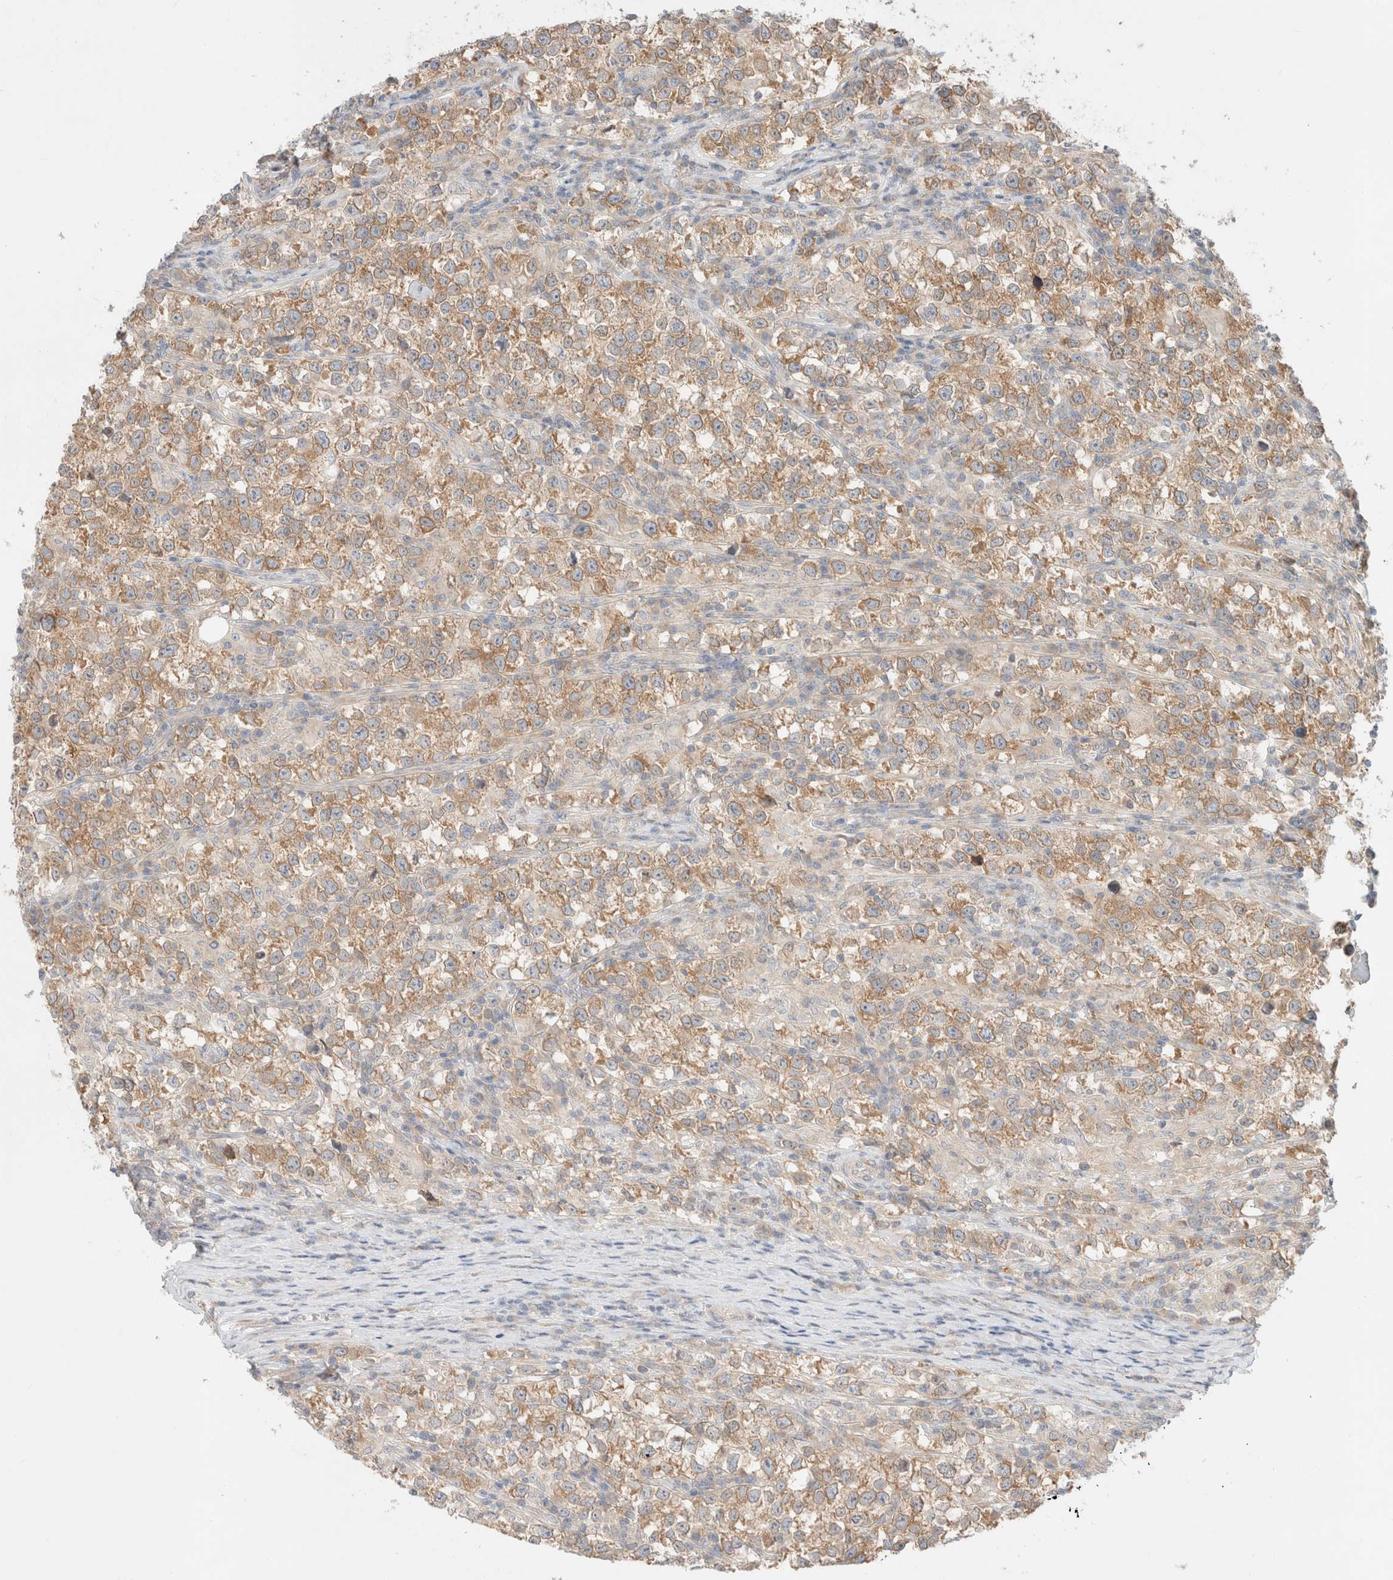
{"staining": {"intensity": "moderate", "quantity": ">75%", "location": "cytoplasmic/membranous"}, "tissue": "testis cancer", "cell_type": "Tumor cells", "image_type": "cancer", "snomed": [{"axis": "morphology", "description": "Normal tissue, NOS"}, {"axis": "morphology", "description": "Seminoma, NOS"}, {"axis": "topography", "description": "Testis"}], "caption": "A micrograph of testis cancer (seminoma) stained for a protein demonstrates moderate cytoplasmic/membranous brown staining in tumor cells. Using DAB (3,3'-diaminobenzidine) (brown) and hematoxylin (blue) stains, captured at high magnification using brightfield microscopy.", "gene": "MARK3", "patient": {"sex": "male", "age": 43}}